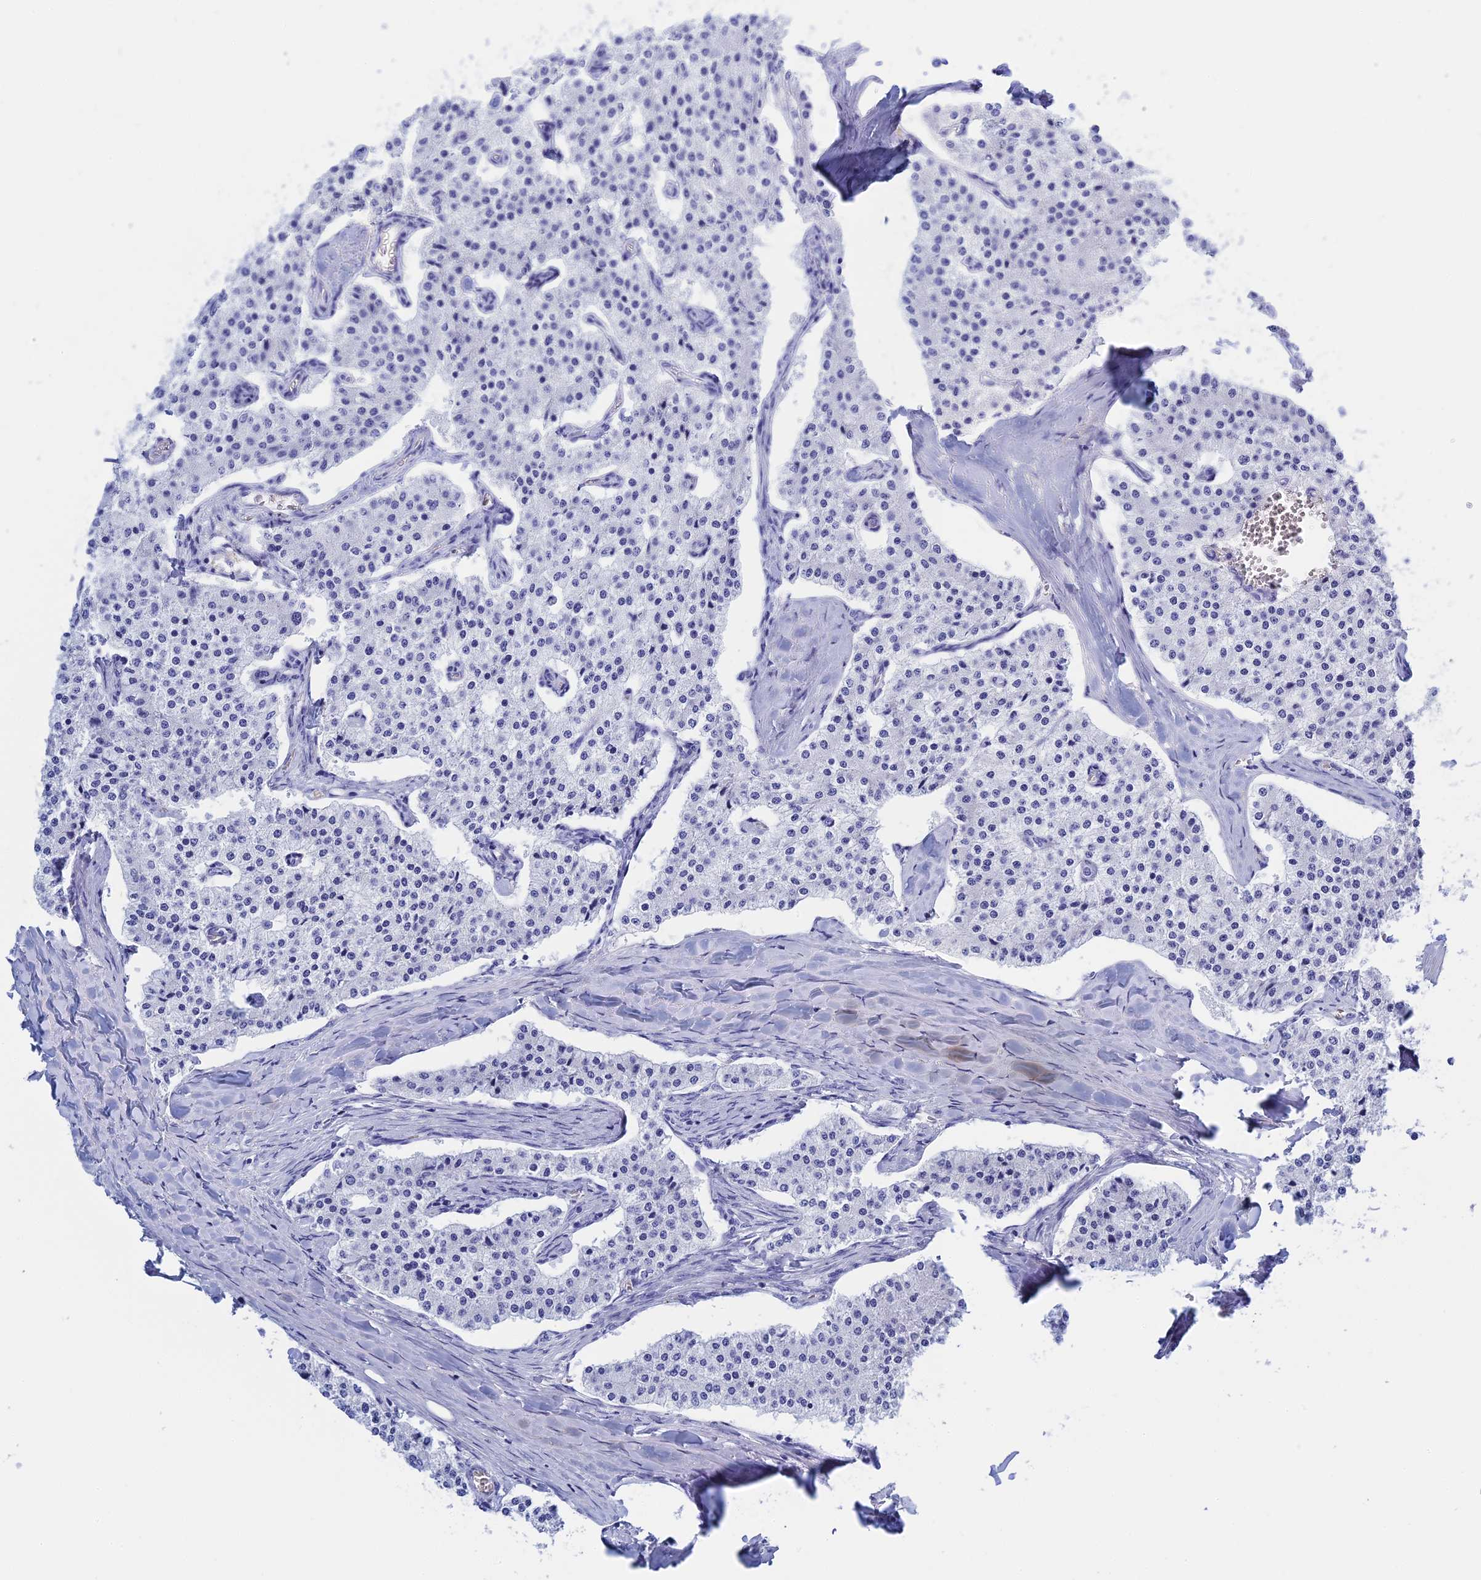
{"staining": {"intensity": "negative", "quantity": "none", "location": "none"}, "tissue": "carcinoid", "cell_type": "Tumor cells", "image_type": "cancer", "snomed": [{"axis": "morphology", "description": "Carcinoid, malignant, NOS"}, {"axis": "topography", "description": "Colon"}], "caption": "Immunohistochemistry (IHC) histopathology image of human malignant carcinoid stained for a protein (brown), which reveals no positivity in tumor cells. (DAB (3,3'-diaminobenzidine) IHC with hematoxylin counter stain).", "gene": "TEX101", "patient": {"sex": "female", "age": 52}}